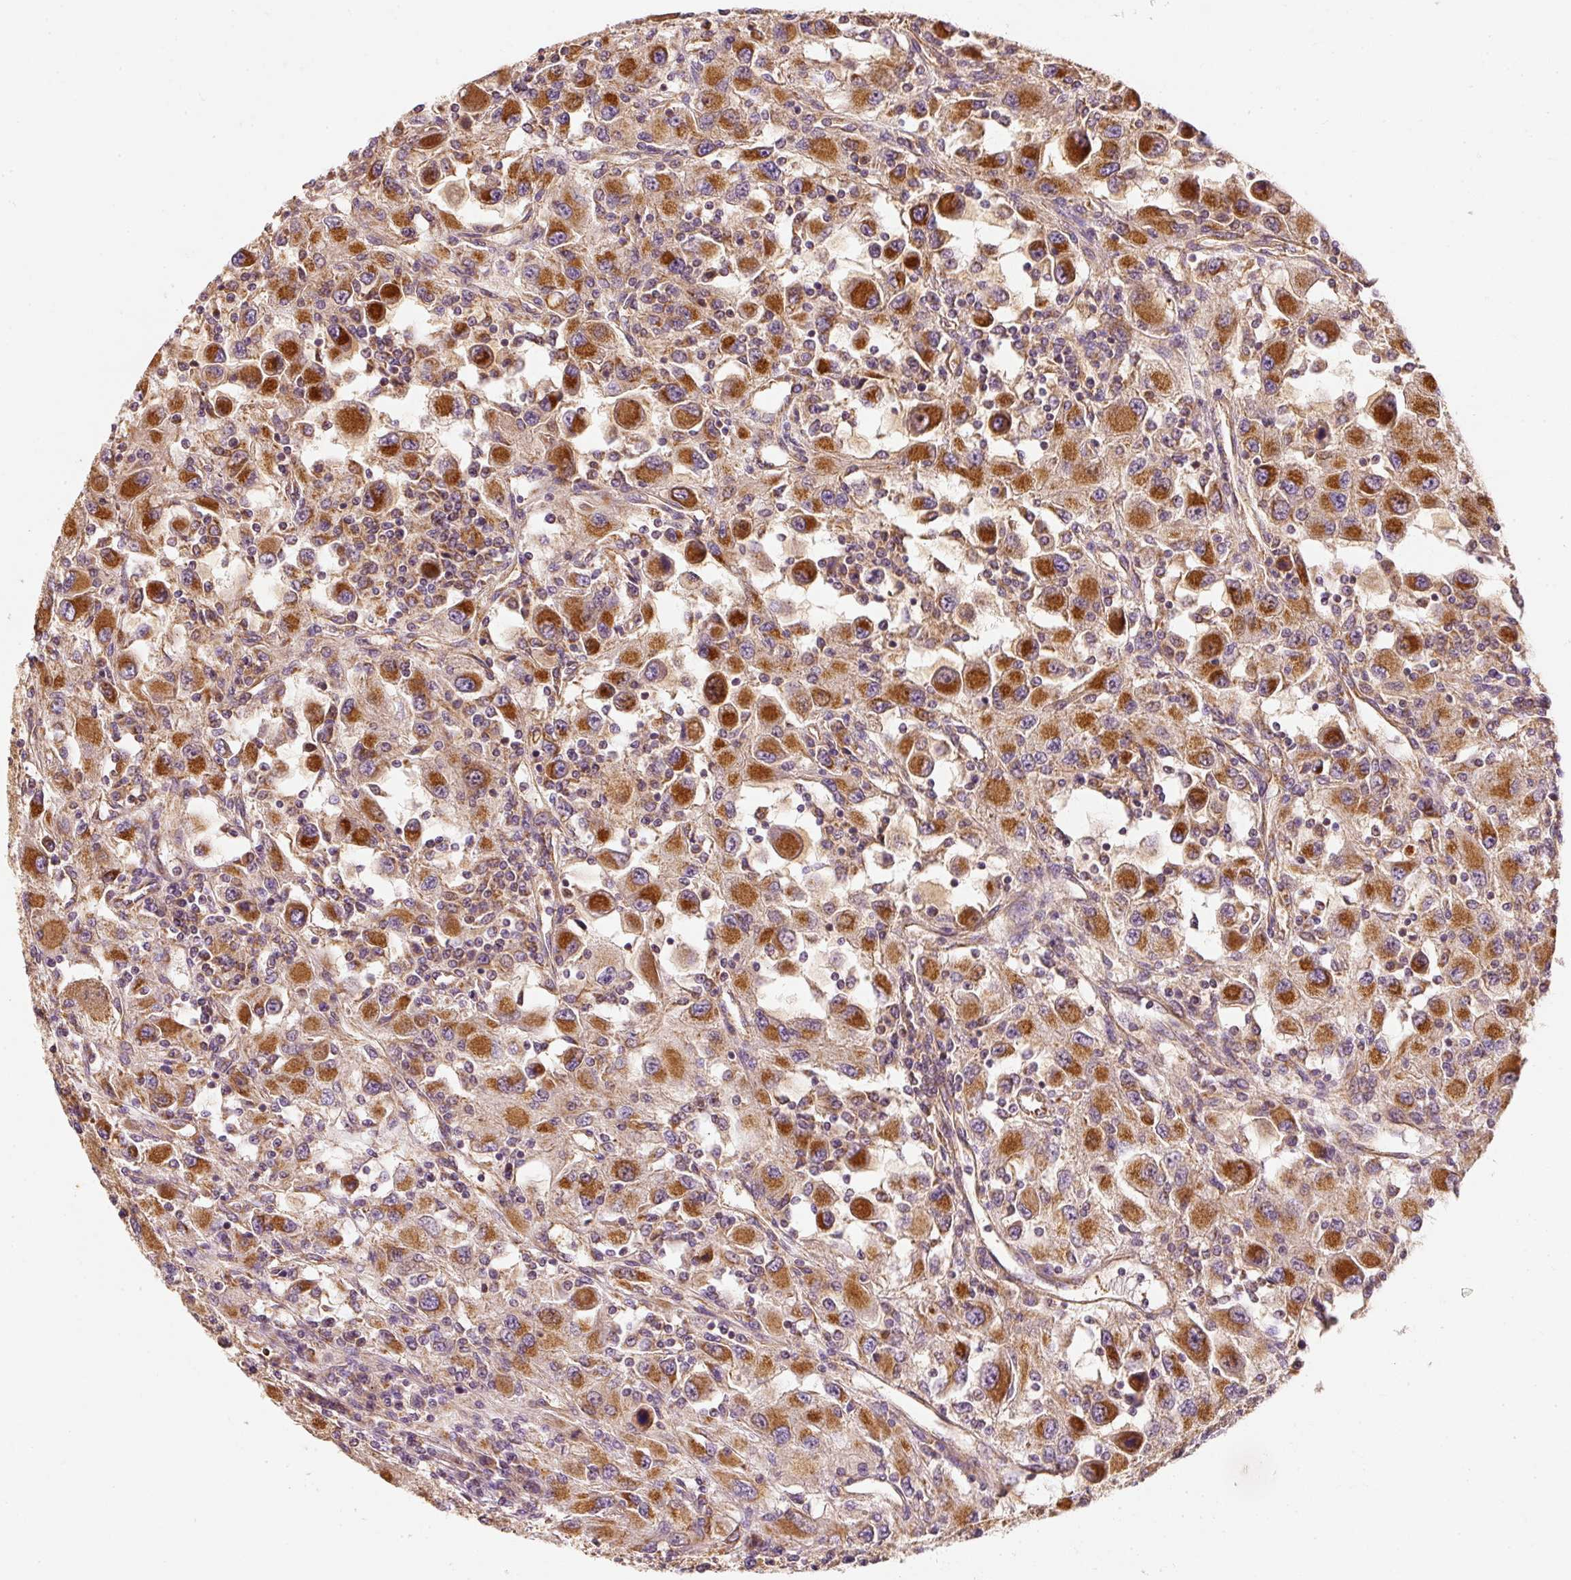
{"staining": {"intensity": "strong", "quantity": ">75%", "location": "cytoplasmic/membranous"}, "tissue": "renal cancer", "cell_type": "Tumor cells", "image_type": "cancer", "snomed": [{"axis": "morphology", "description": "Adenocarcinoma, NOS"}, {"axis": "topography", "description": "Kidney"}], "caption": "Strong cytoplasmic/membranous expression is seen in about >75% of tumor cells in adenocarcinoma (renal).", "gene": "TOMM40", "patient": {"sex": "female", "age": 67}}